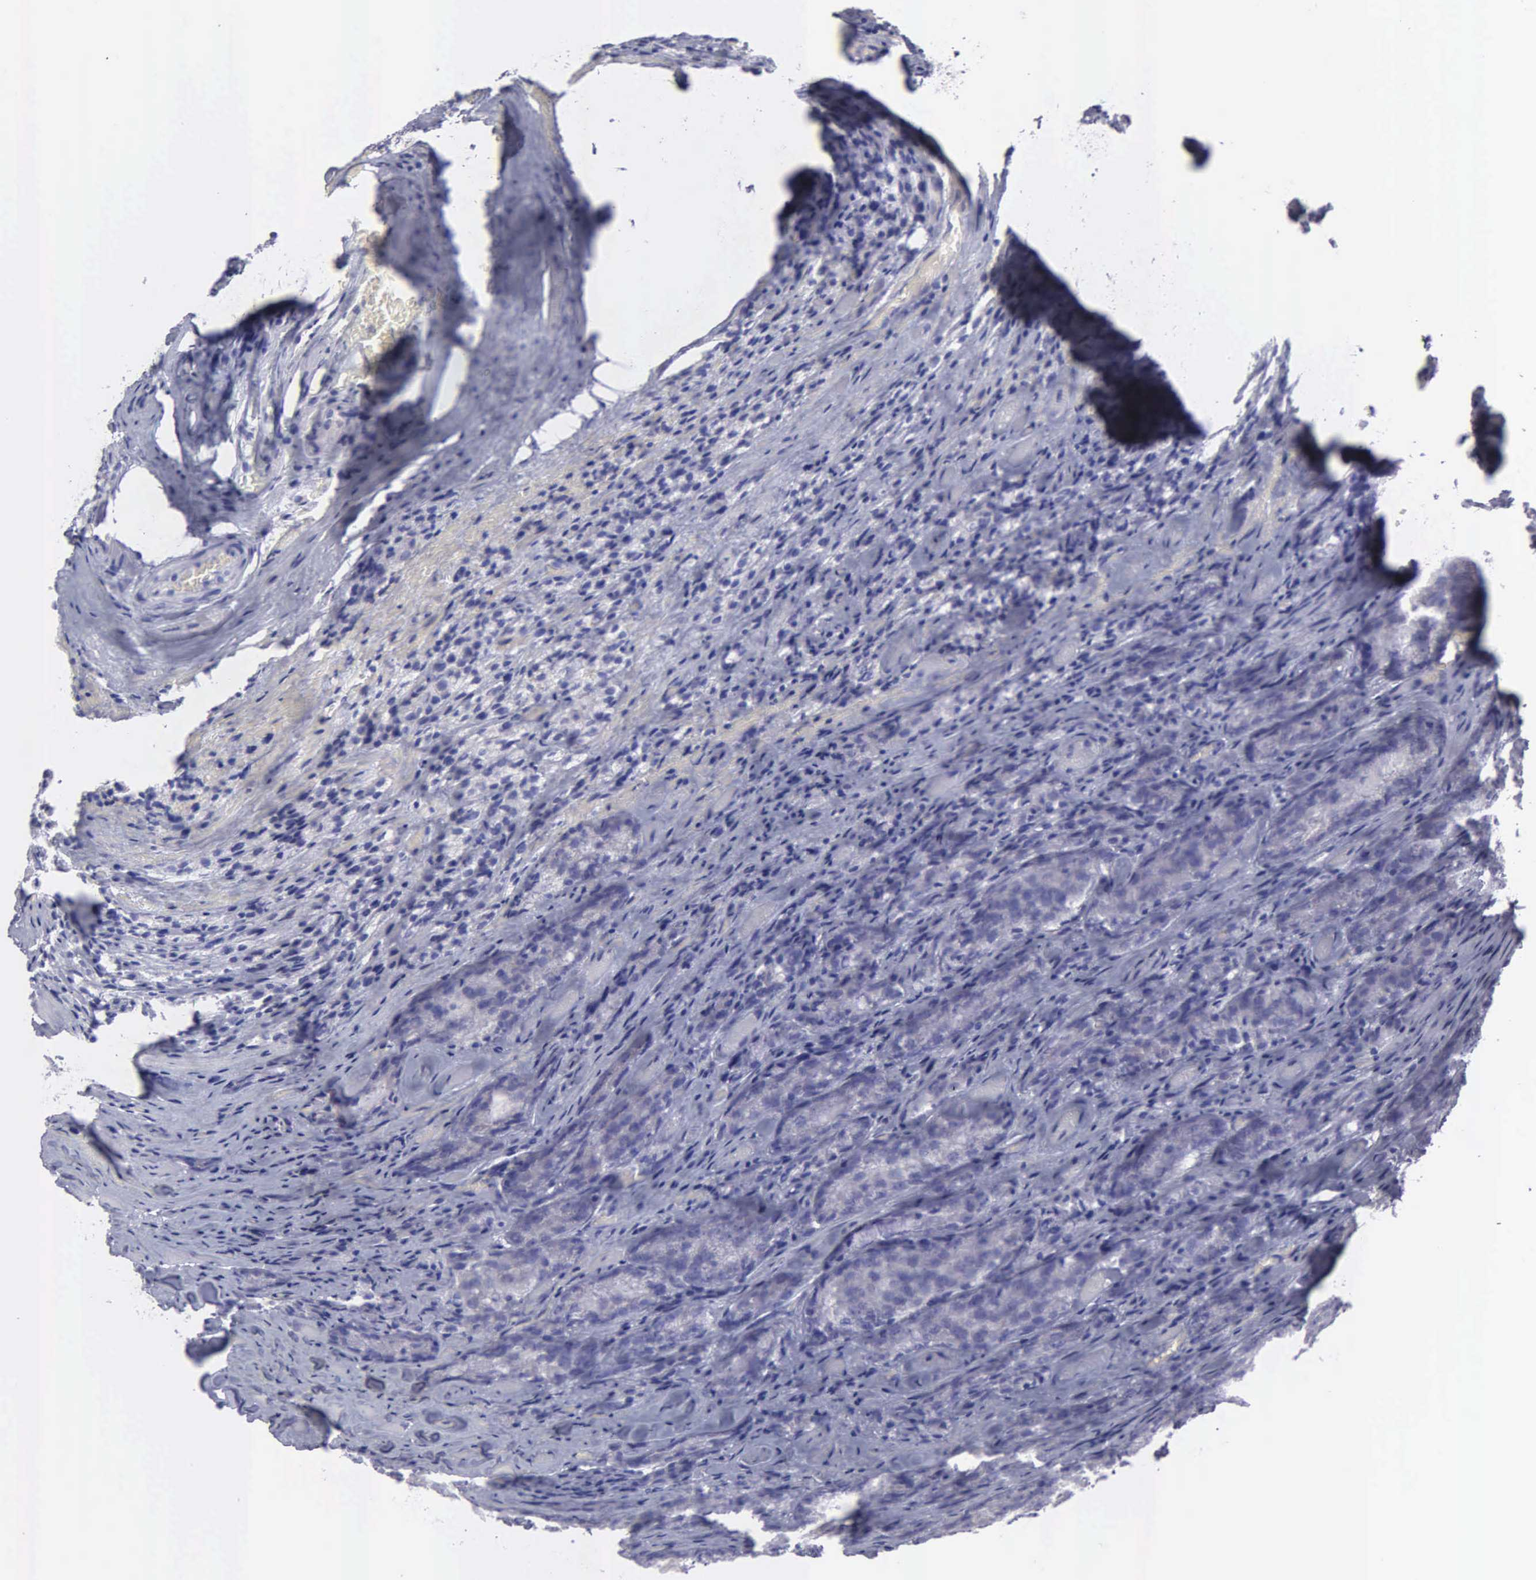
{"staining": {"intensity": "negative", "quantity": "none", "location": "none"}, "tissue": "prostate cancer", "cell_type": "Tumor cells", "image_type": "cancer", "snomed": [{"axis": "morphology", "description": "Adenocarcinoma, Medium grade"}, {"axis": "topography", "description": "Prostate"}], "caption": "High magnification brightfield microscopy of prostate cancer (adenocarcinoma (medium-grade)) stained with DAB (brown) and counterstained with hematoxylin (blue): tumor cells show no significant staining.", "gene": "FBLN5", "patient": {"sex": "male", "age": 60}}